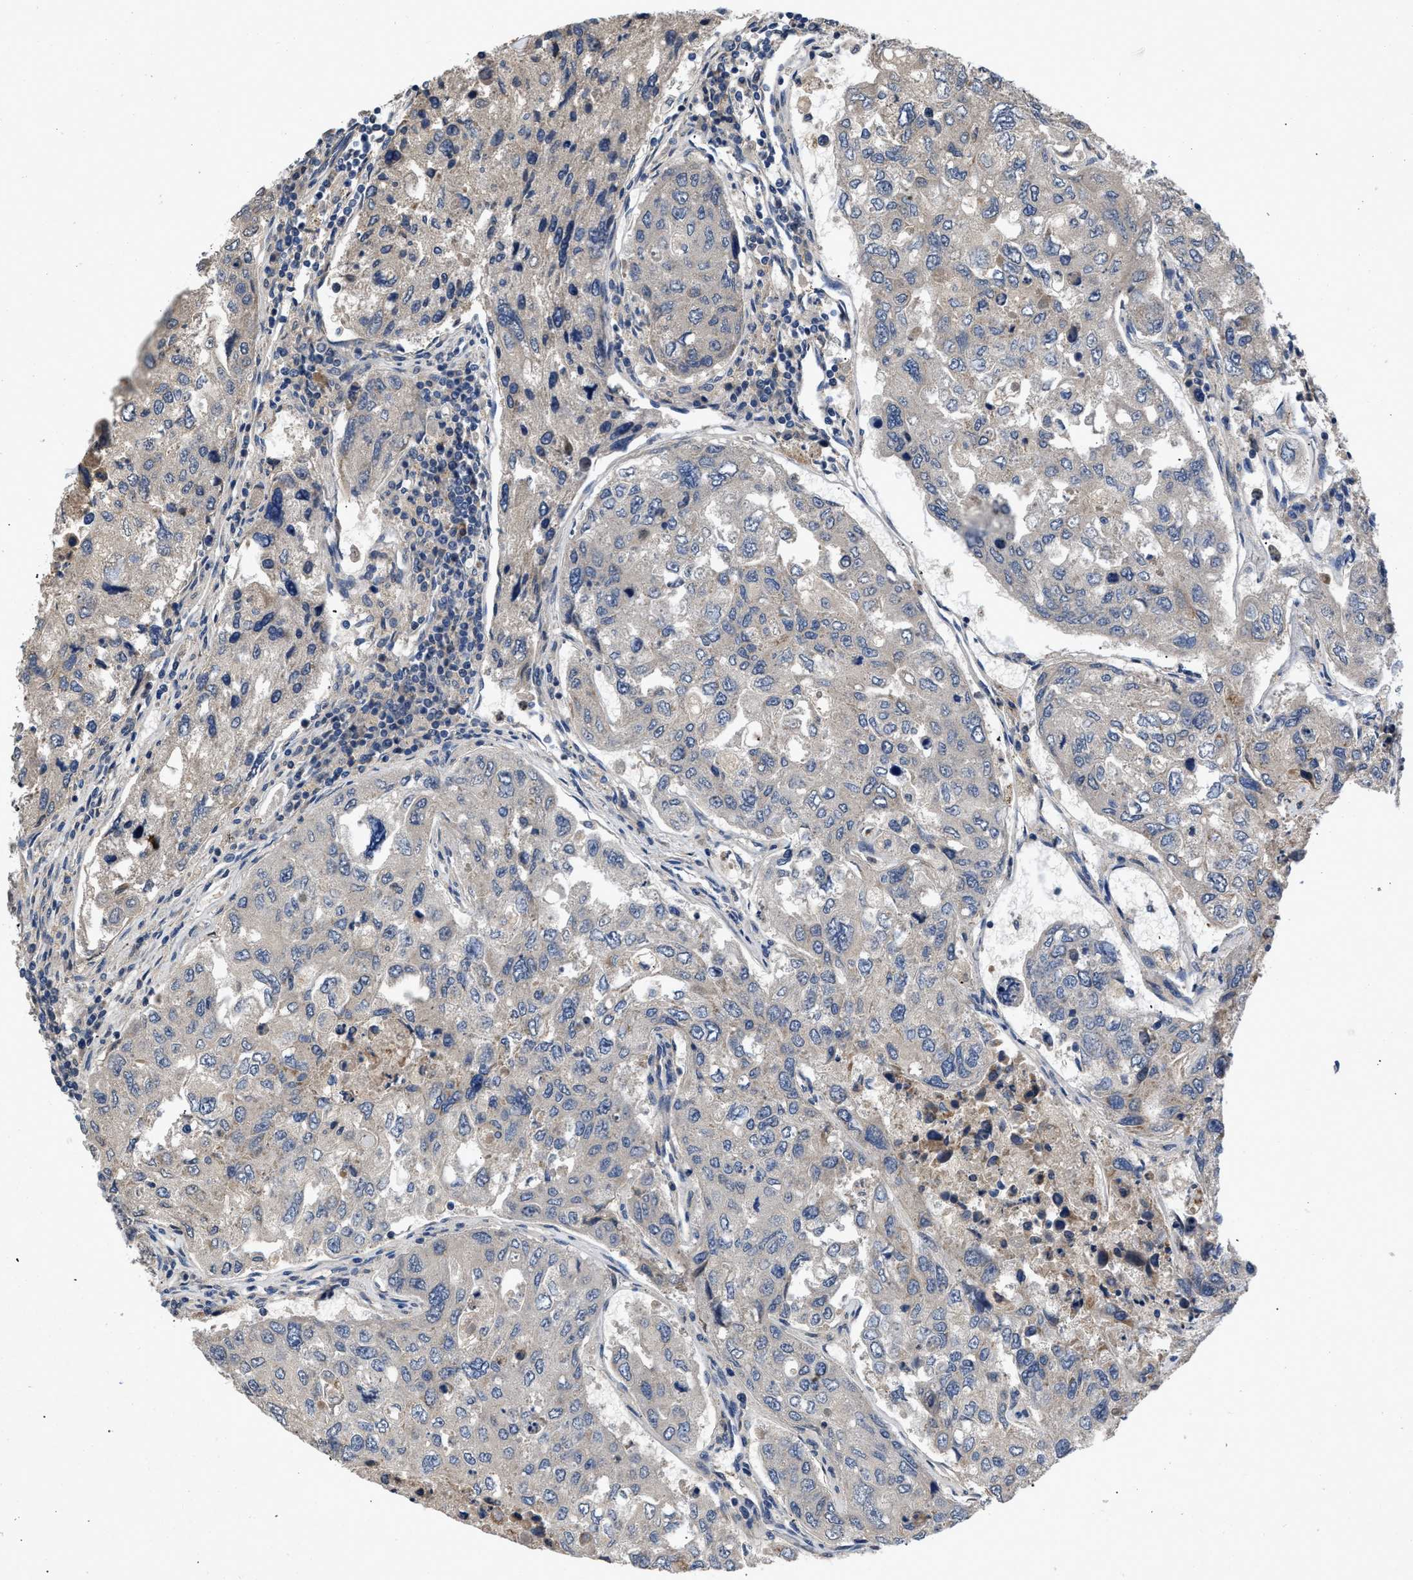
{"staining": {"intensity": "negative", "quantity": "none", "location": "none"}, "tissue": "urothelial cancer", "cell_type": "Tumor cells", "image_type": "cancer", "snomed": [{"axis": "morphology", "description": "Urothelial carcinoma, High grade"}, {"axis": "topography", "description": "Lymph node"}, {"axis": "topography", "description": "Urinary bladder"}], "caption": "A high-resolution image shows IHC staining of urothelial carcinoma (high-grade), which reveals no significant positivity in tumor cells. (Immunohistochemistry, brightfield microscopy, high magnification).", "gene": "VPS4A", "patient": {"sex": "male", "age": 51}}